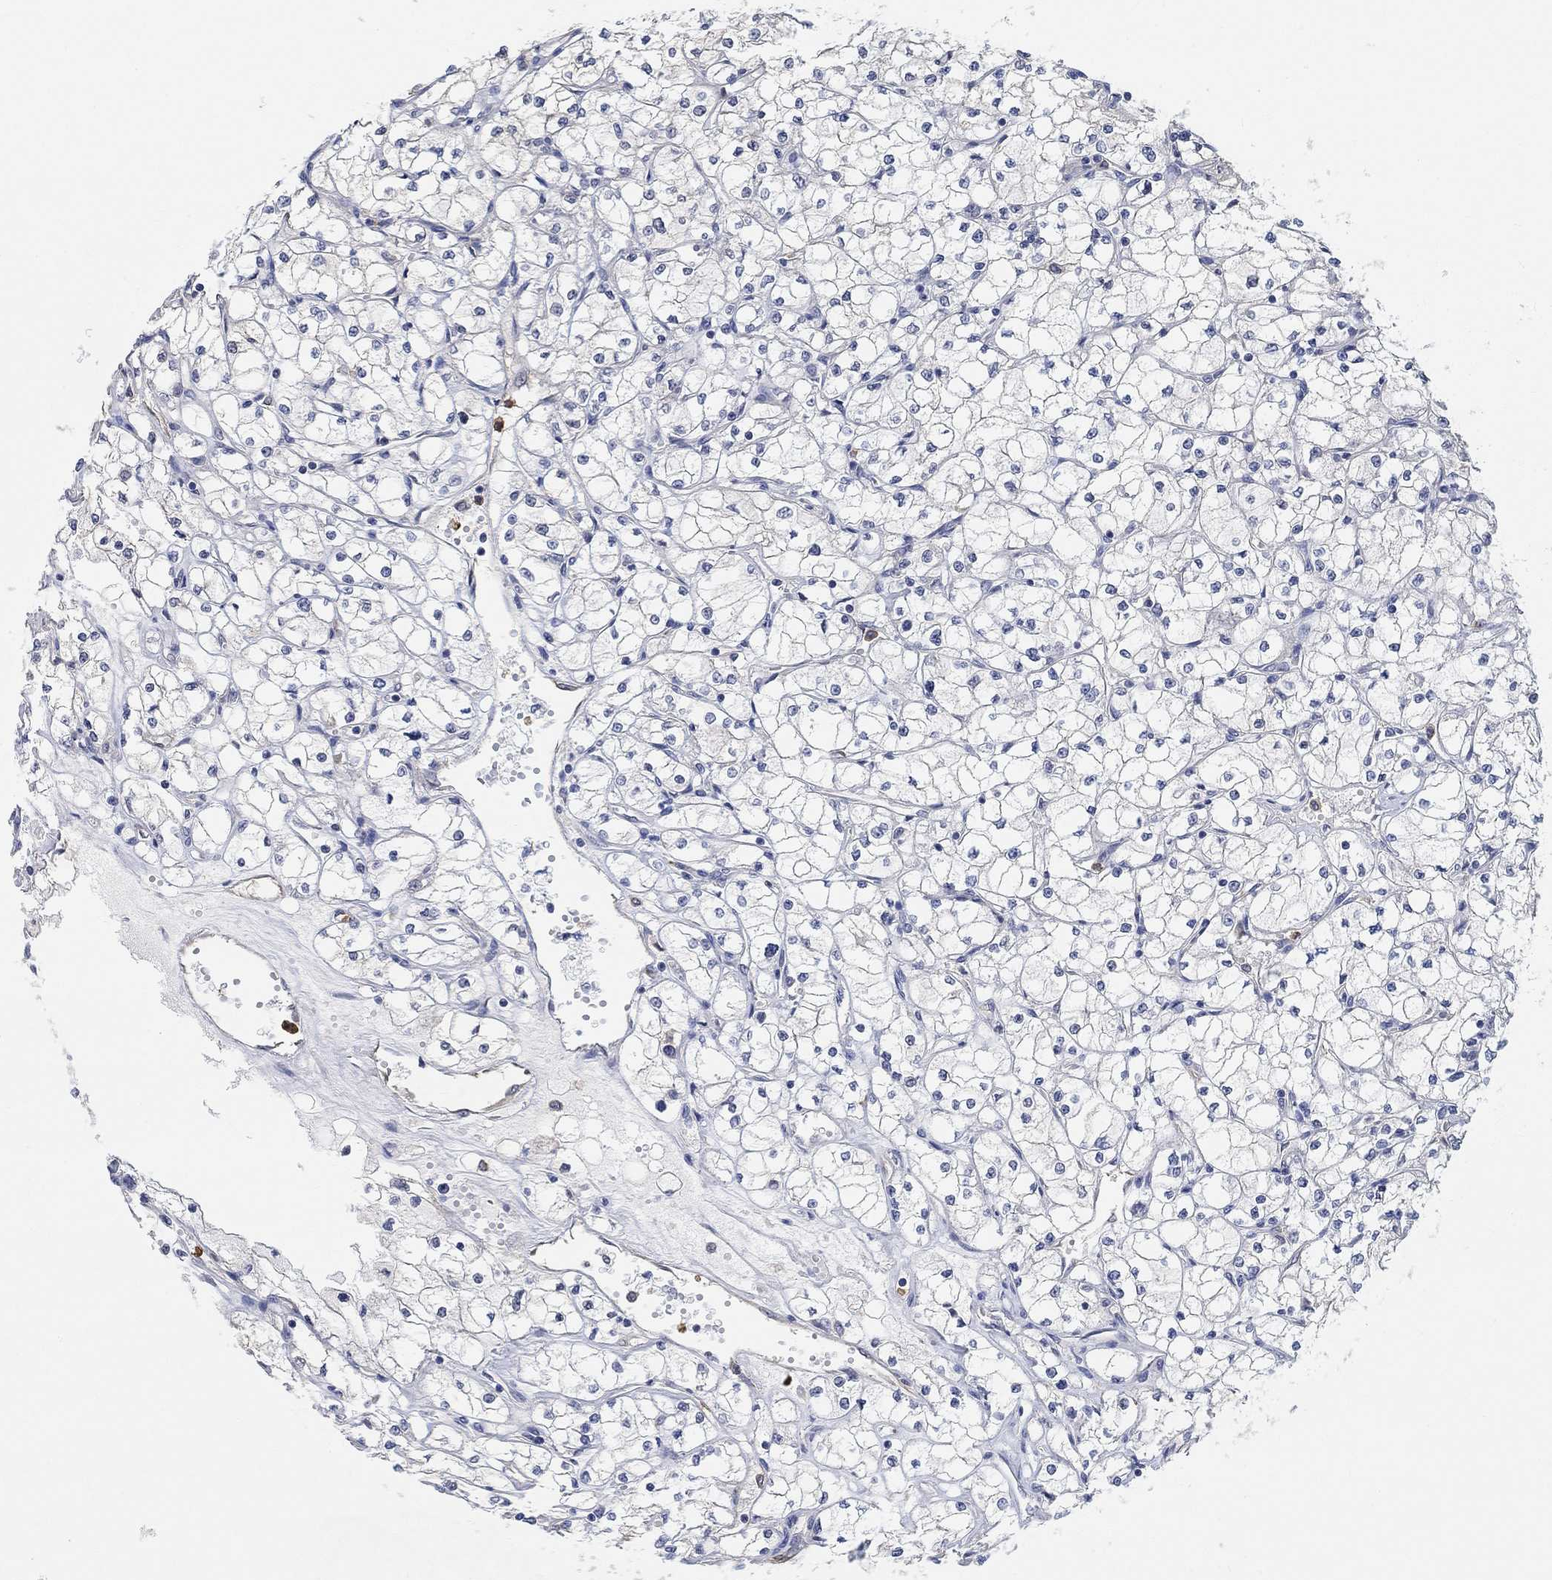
{"staining": {"intensity": "negative", "quantity": "none", "location": "none"}, "tissue": "renal cancer", "cell_type": "Tumor cells", "image_type": "cancer", "snomed": [{"axis": "morphology", "description": "Adenocarcinoma, NOS"}, {"axis": "topography", "description": "Kidney"}], "caption": "IHC image of neoplastic tissue: renal cancer (adenocarcinoma) stained with DAB shows no significant protein staining in tumor cells. (Immunohistochemistry (ihc), brightfield microscopy, high magnification).", "gene": "SYT16", "patient": {"sex": "male", "age": 67}}